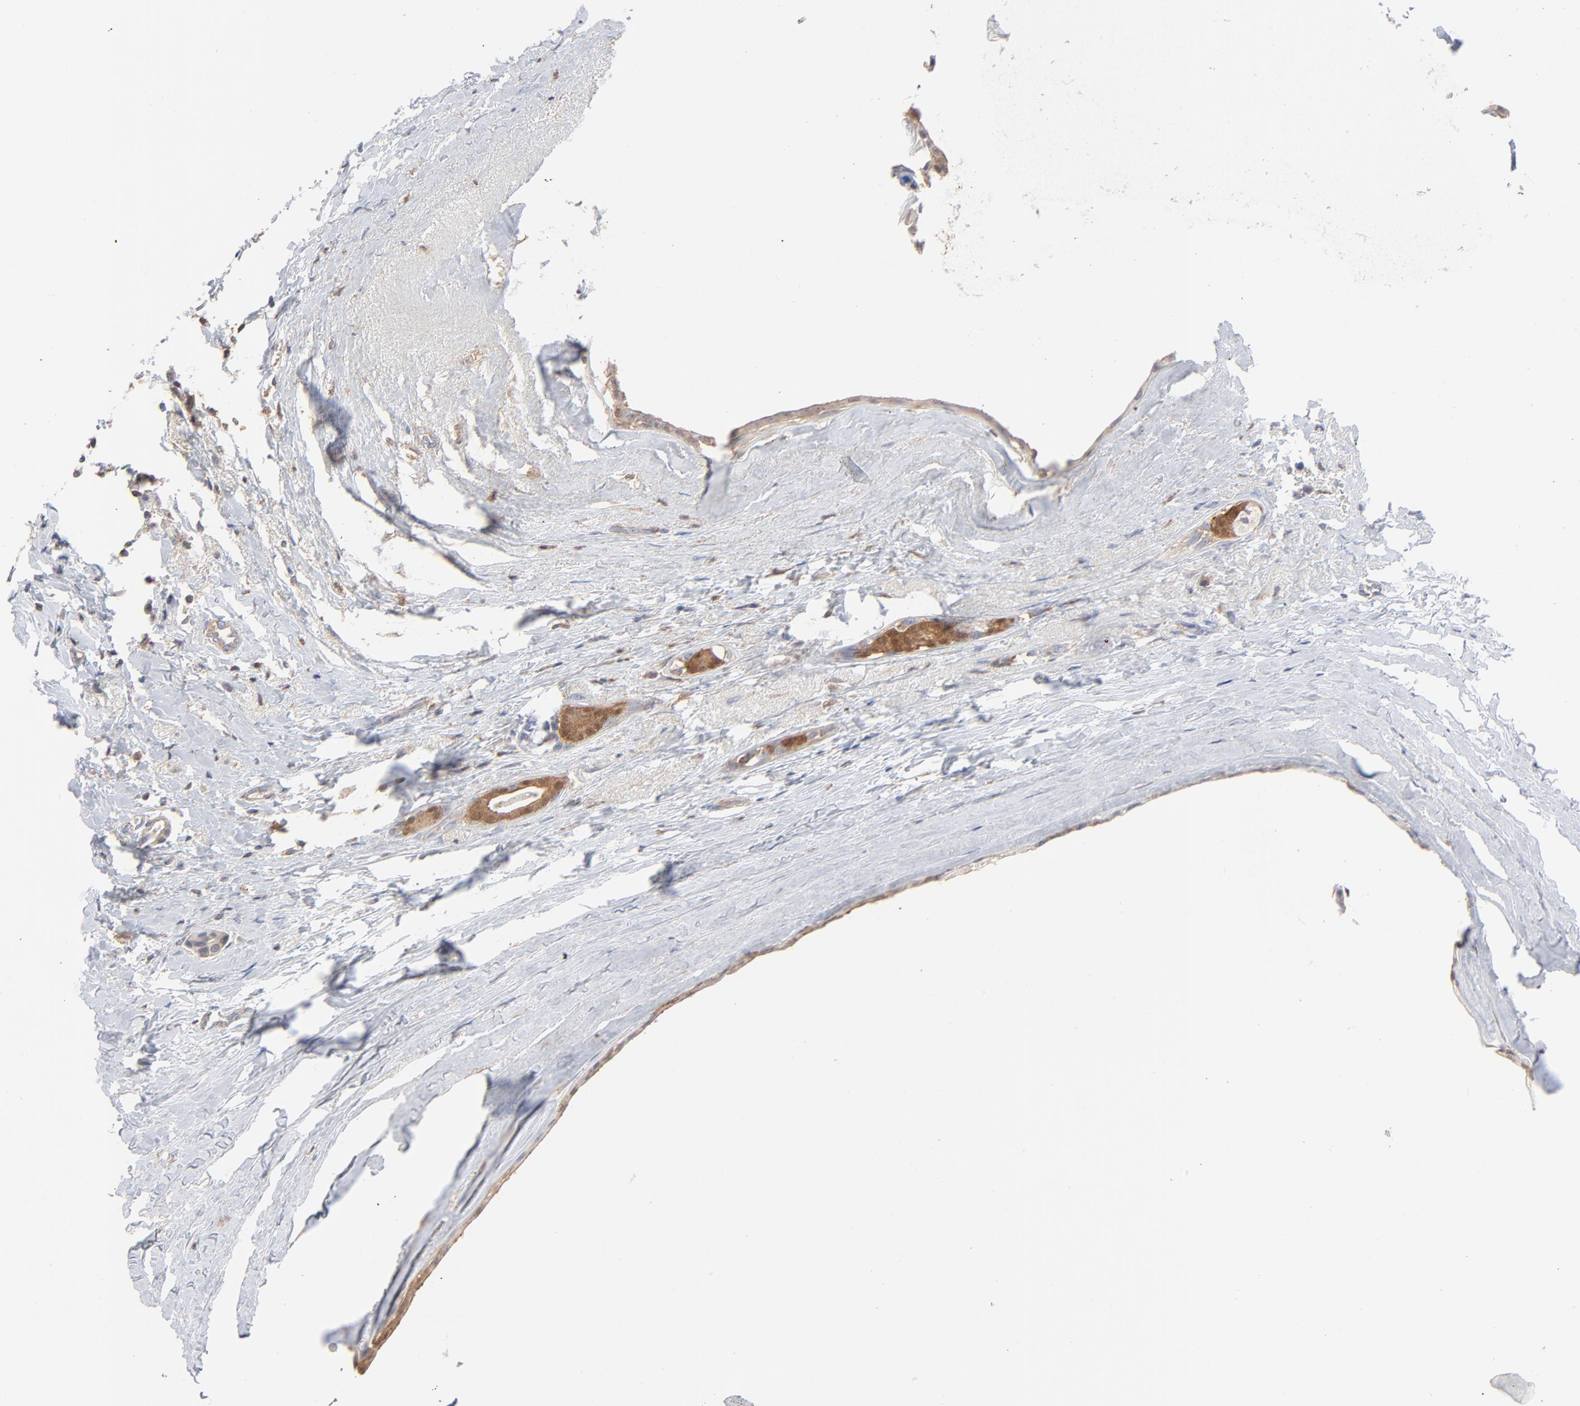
{"staining": {"intensity": "moderate", "quantity": ">75%", "location": "cytoplasmic/membranous"}, "tissue": "breast cancer", "cell_type": "Tumor cells", "image_type": "cancer", "snomed": [{"axis": "morphology", "description": "Duct carcinoma"}, {"axis": "topography", "description": "Breast"}], "caption": "Breast cancer tissue shows moderate cytoplasmic/membranous staining in approximately >75% of tumor cells, visualized by immunohistochemistry. Using DAB (brown) and hematoxylin (blue) stains, captured at high magnification using brightfield microscopy.", "gene": "CAB39L", "patient": {"sex": "female", "age": 54}}